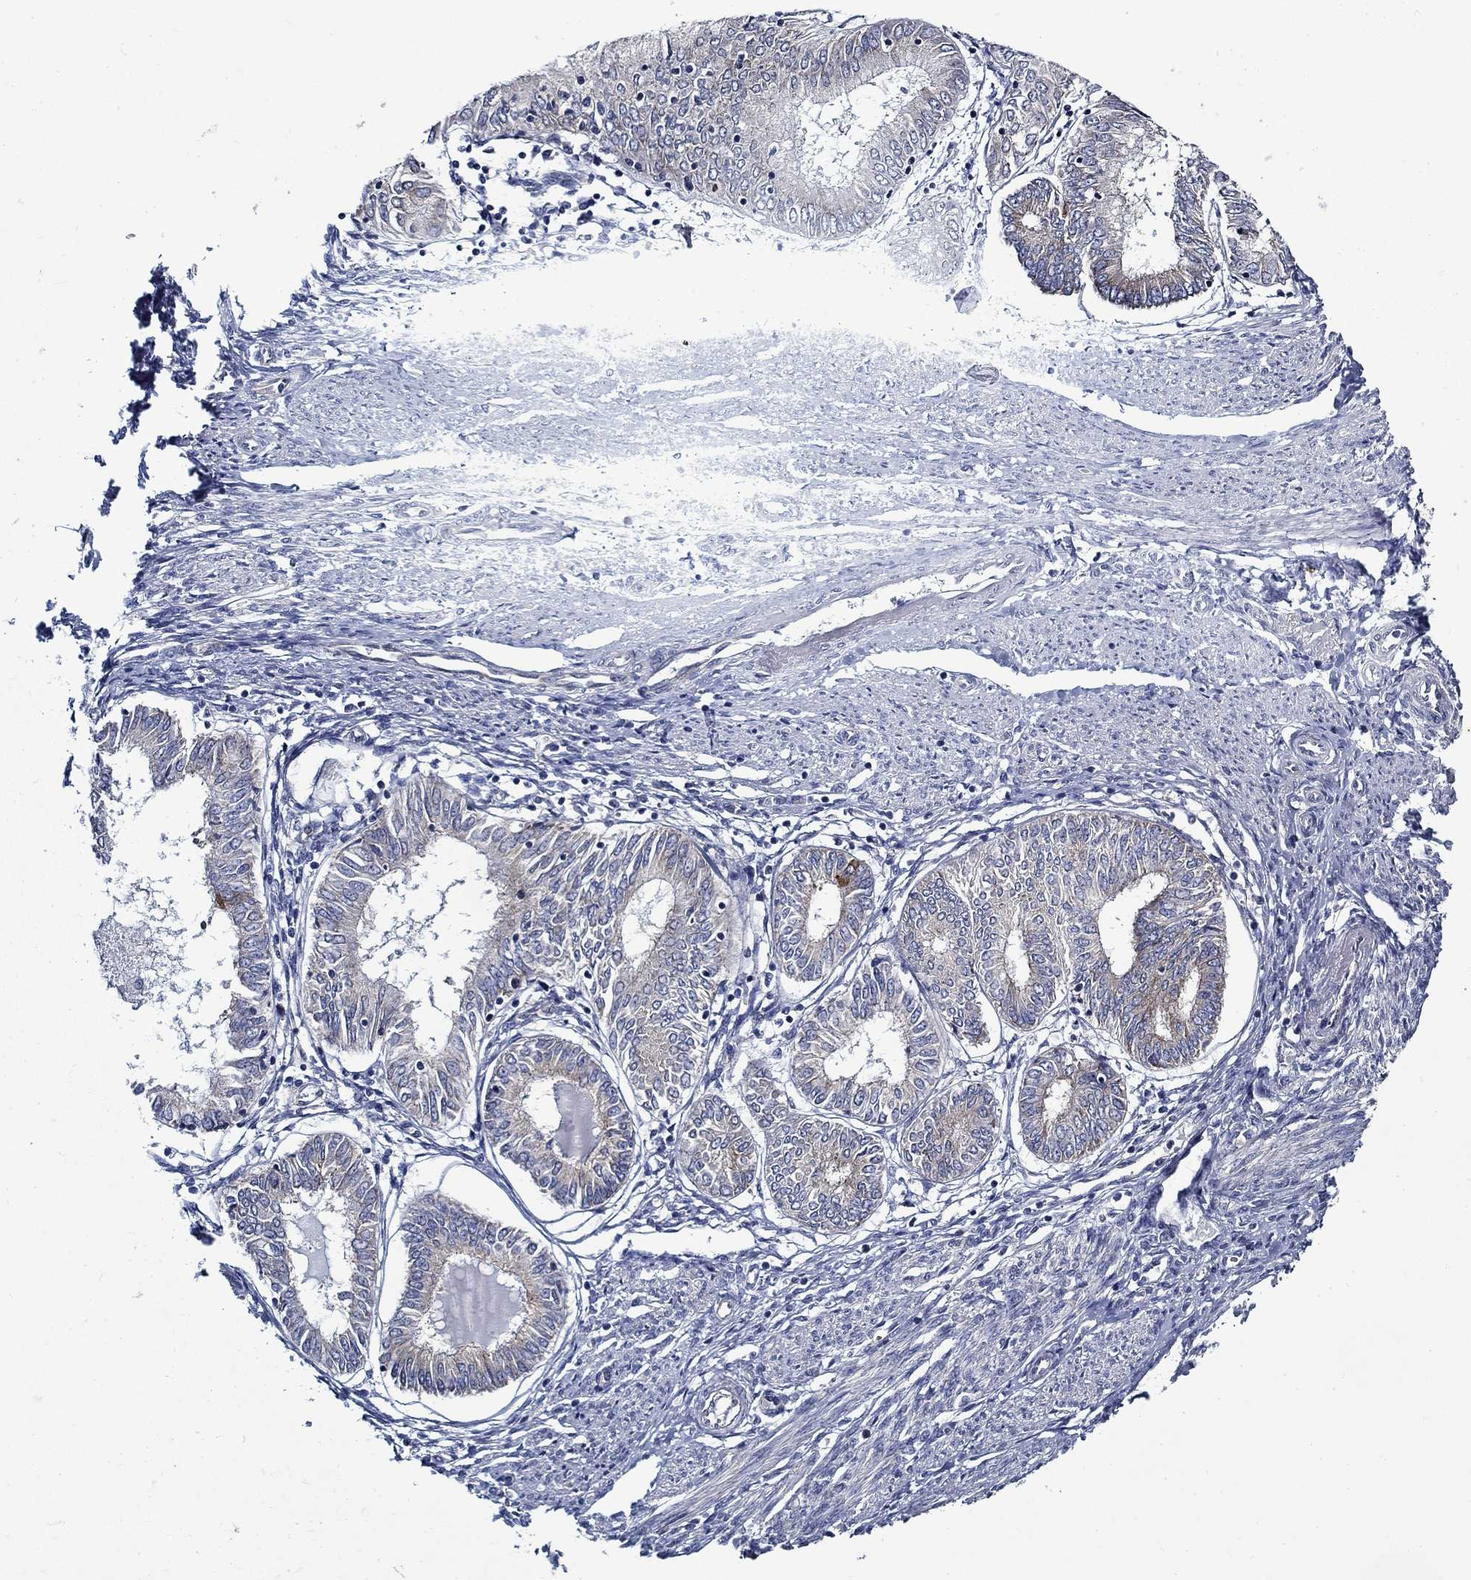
{"staining": {"intensity": "moderate", "quantity": "<25%", "location": "cytoplasmic/membranous"}, "tissue": "endometrial cancer", "cell_type": "Tumor cells", "image_type": "cancer", "snomed": [{"axis": "morphology", "description": "Adenocarcinoma, NOS"}, {"axis": "topography", "description": "Endometrium"}], "caption": "Tumor cells exhibit moderate cytoplasmic/membranous expression in about <25% of cells in endometrial cancer (adenocarcinoma).", "gene": "FXR1", "patient": {"sex": "female", "age": 68}}